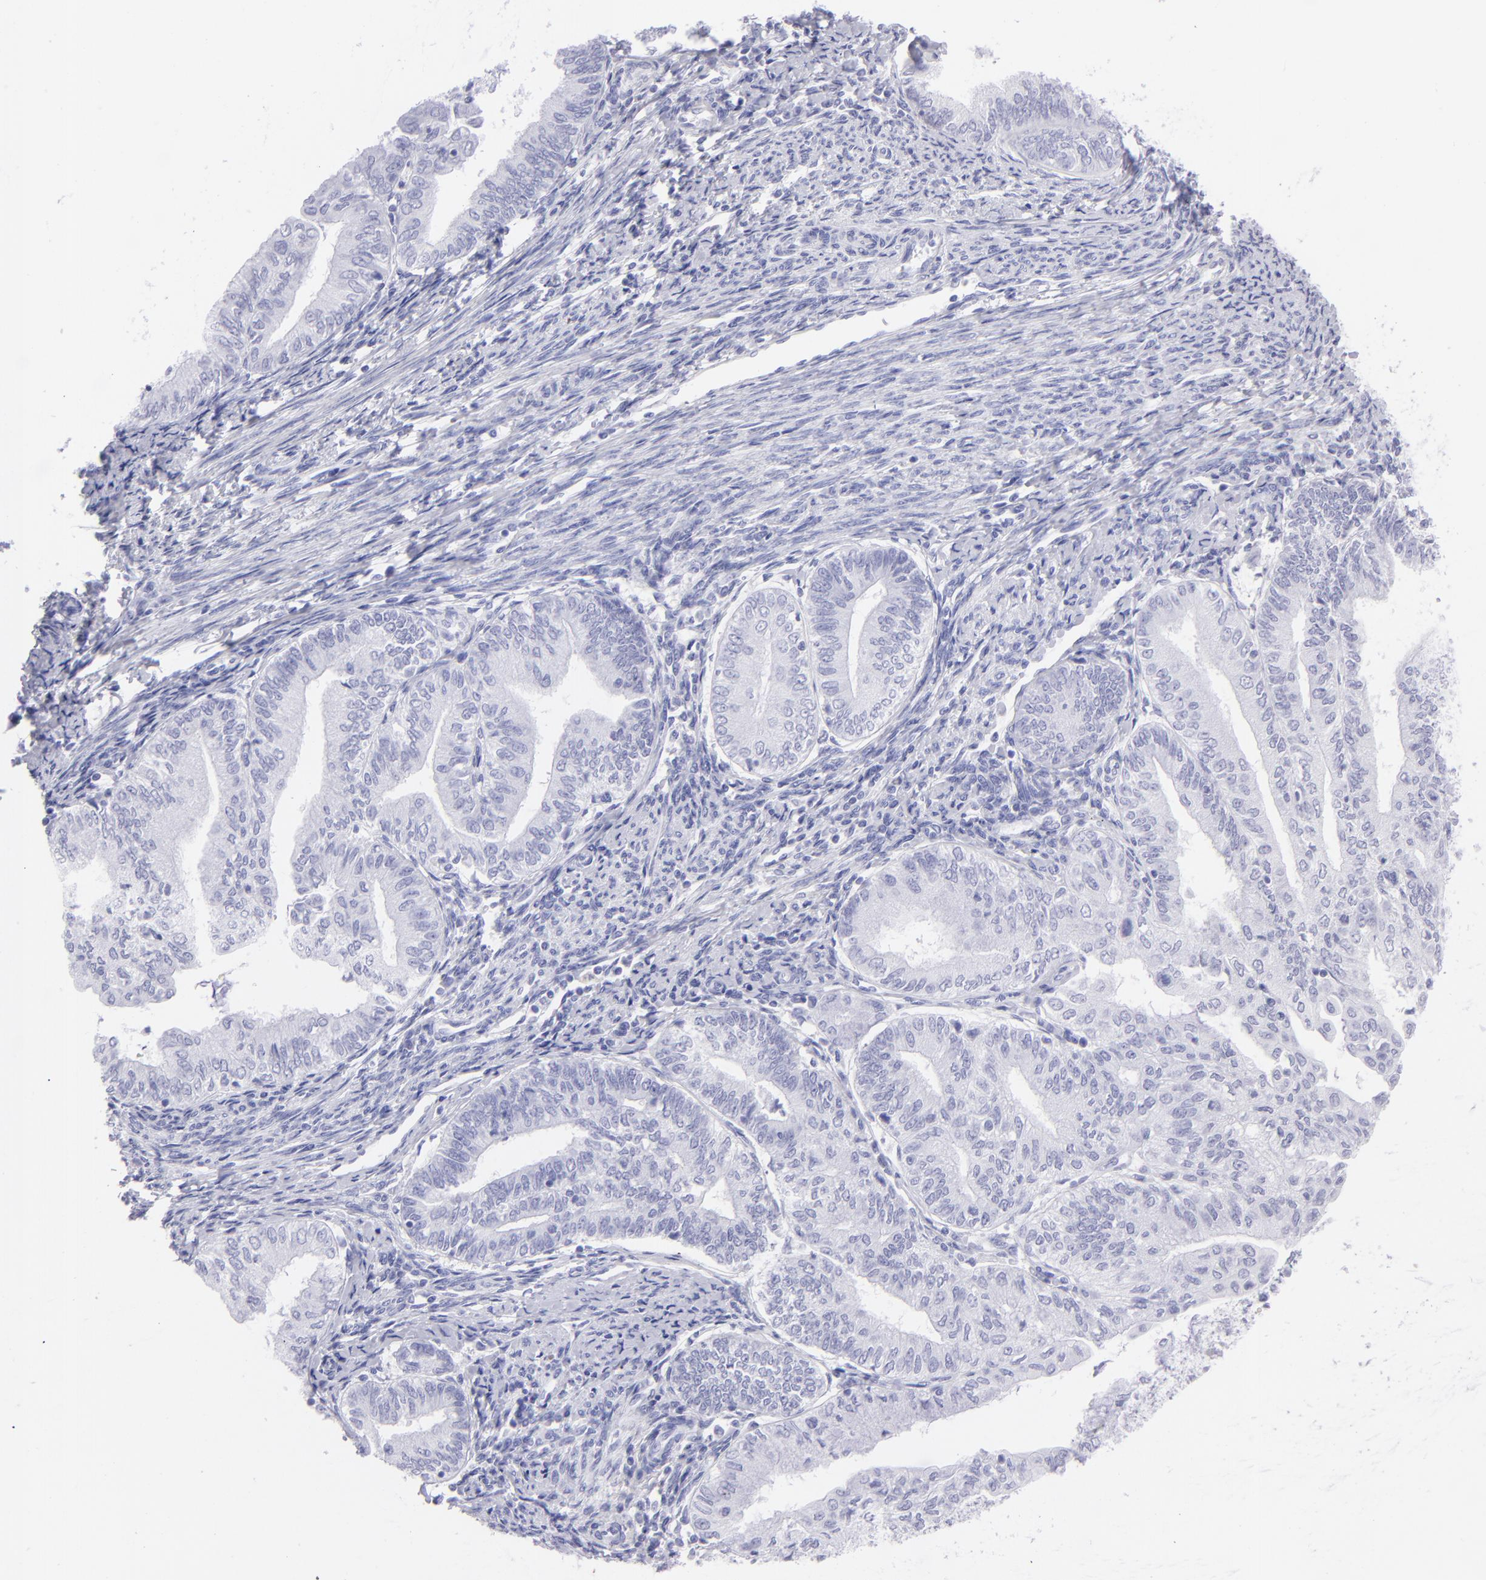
{"staining": {"intensity": "negative", "quantity": "none", "location": "none"}, "tissue": "endometrial cancer", "cell_type": "Tumor cells", "image_type": "cancer", "snomed": [{"axis": "morphology", "description": "Adenocarcinoma, NOS"}, {"axis": "topography", "description": "Endometrium"}], "caption": "Tumor cells show no significant protein expression in endometrial cancer (adenocarcinoma). The staining is performed using DAB (3,3'-diaminobenzidine) brown chromogen with nuclei counter-stained in using hematoxylin.", "gene": "SLC1A3", "patient": {"sex": "female", "age": 66}}